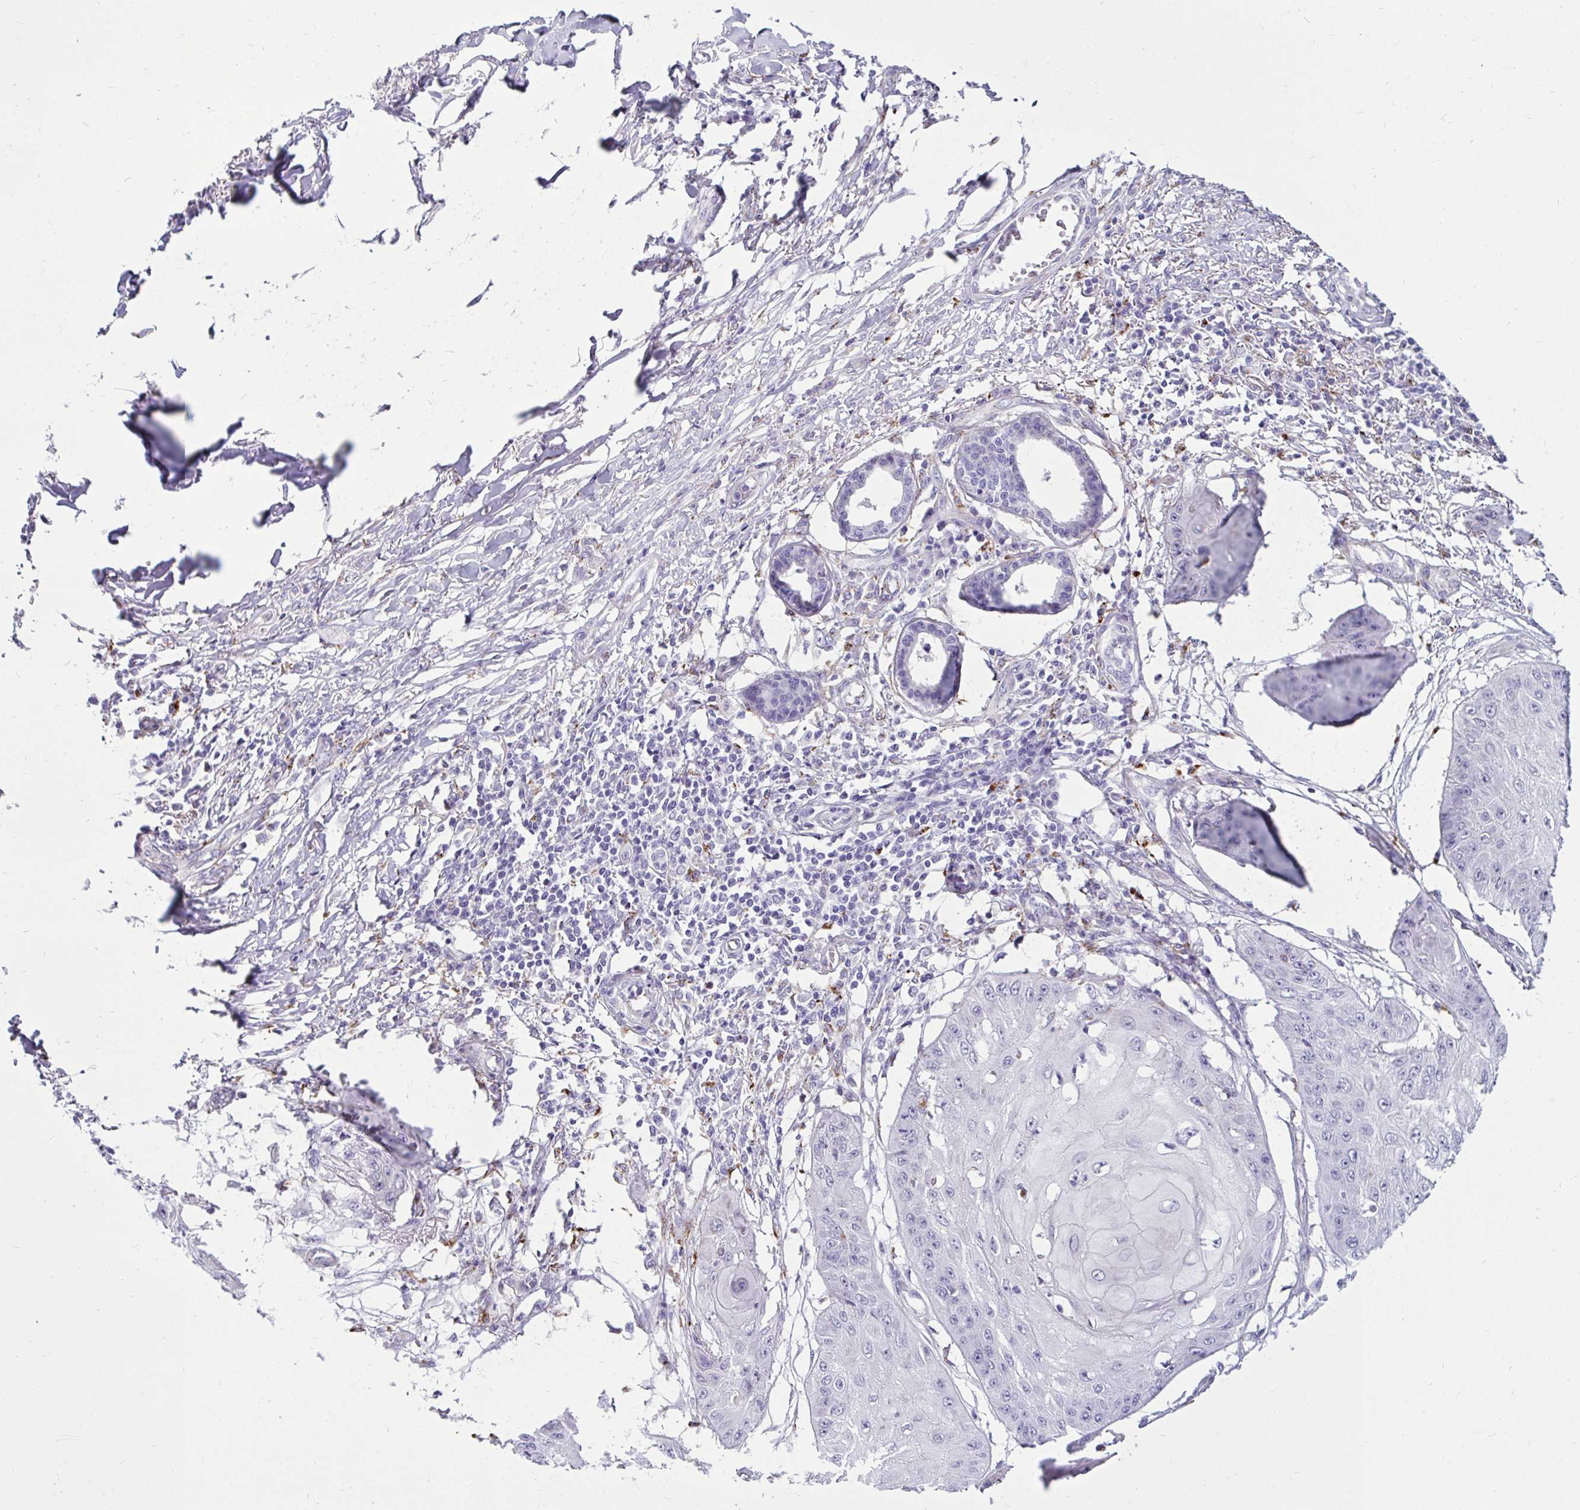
{"staining": {"intensity": "negative", "quantity": "none", "location": "none"}, "tissue": "skin cancer", "cell_type": "Tumor cells", "image_type": "cancer", "snomed": [{"axis": "morphology", "description": "Squamous cell carcinoma, NOS"}, {"axis": "topography", "description": "Skin"}], "caption": "A photomicrograph of human squamous cell carcinoma (skin) is negative for staining in tumor cells.", "gene": "CTSZ", "patient": {"sex": "male", "age": 70}}